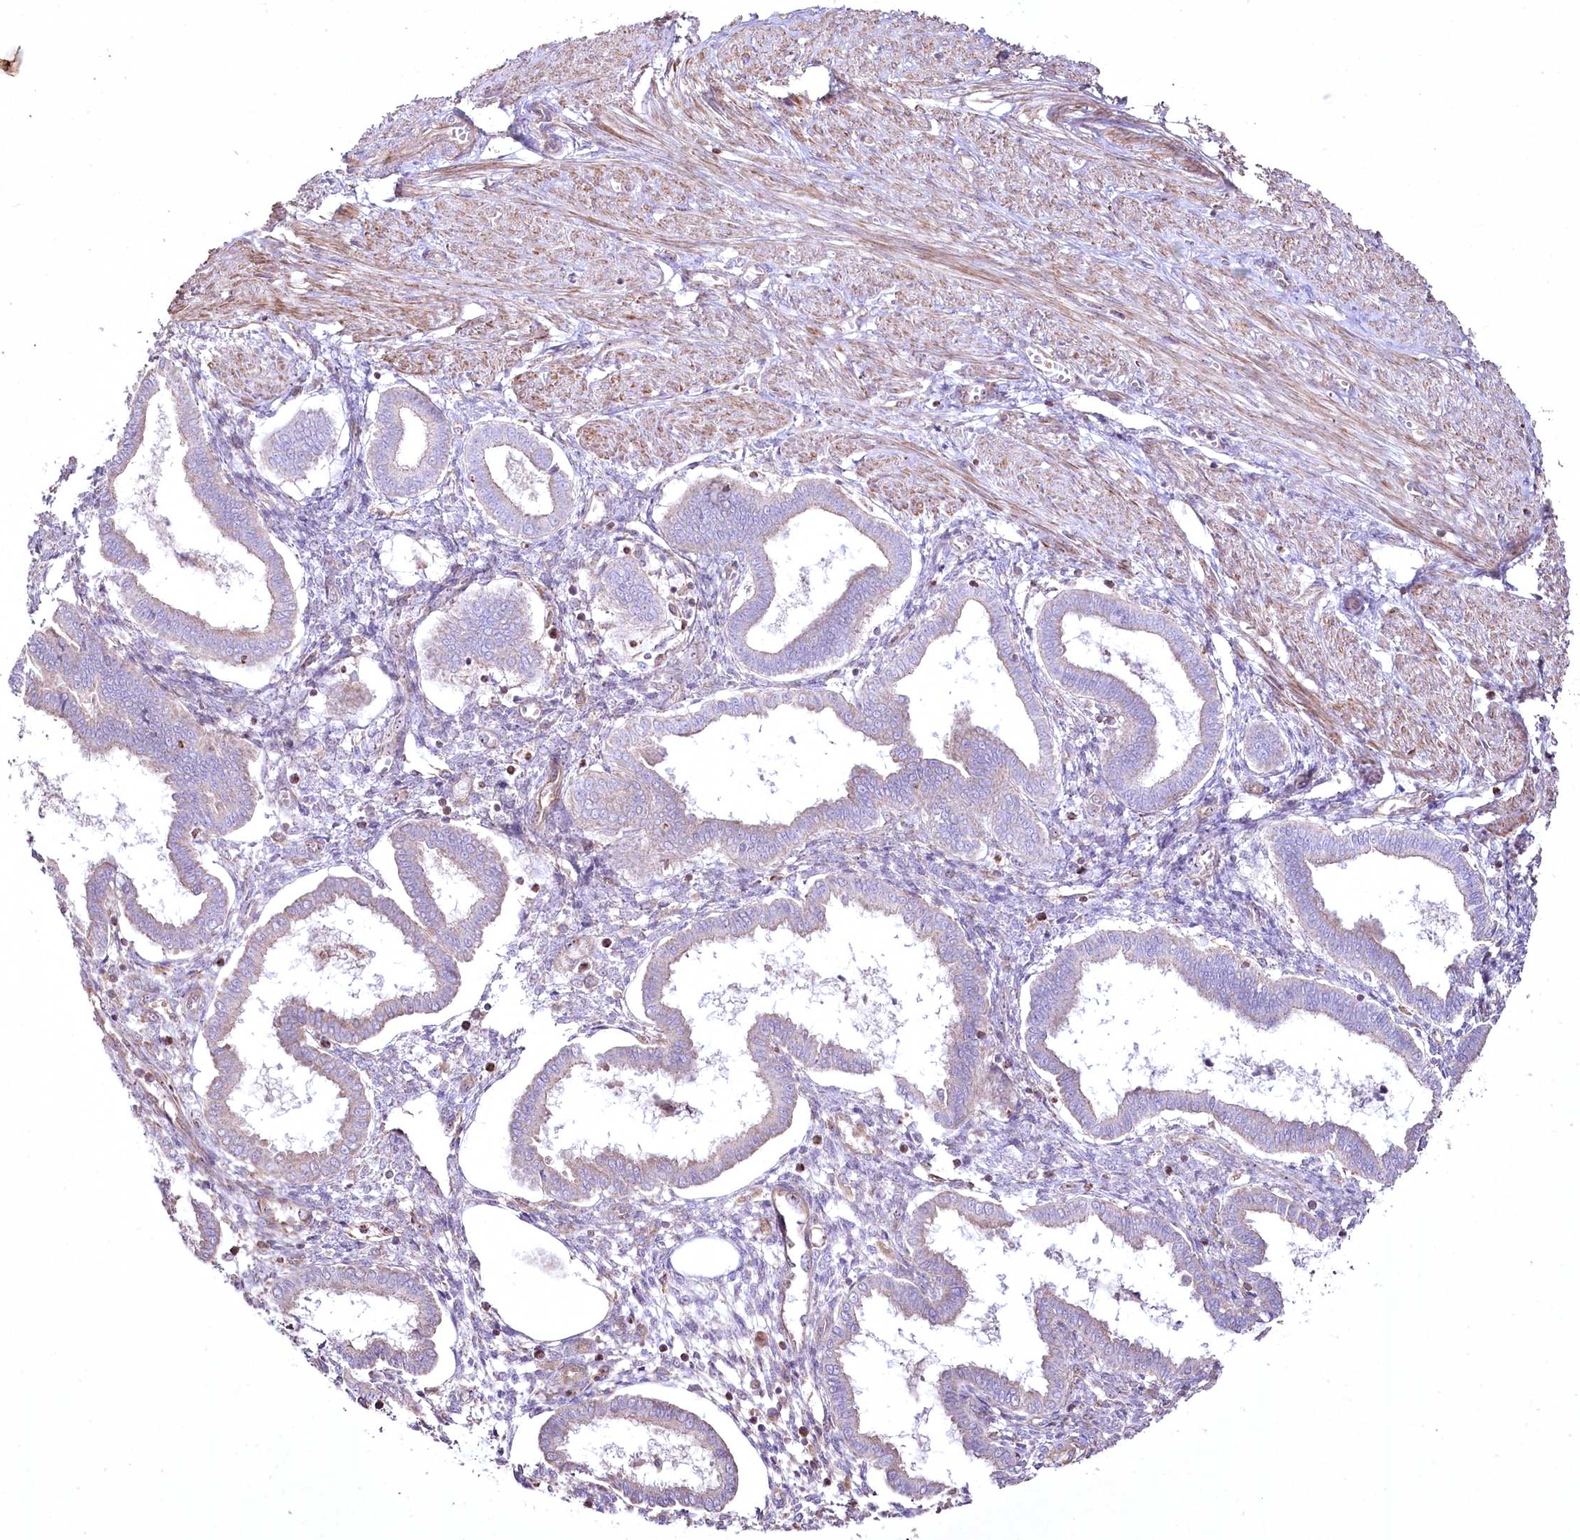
{"staining": {"intensity": "weak", "quantity": "<25%", "location": "cytoplasmic/membranous"}, "tissue": "endometrium", "cell_type": "Cells in endometrial stroma", "image_type": "normal", "snomed": [{"axis": "morphology", "description": "Normal tissue, NOS"}, {"axis": "topography", "description": "Endometrium"}], "caption": "Immunohistochemistry of unremarkable endometrium shows no positivity in cells in endometrial stroma. Nuclei are stained in blue.", "gene": "SH3TC1", "patient": {"sex": "female", "age": 25}}